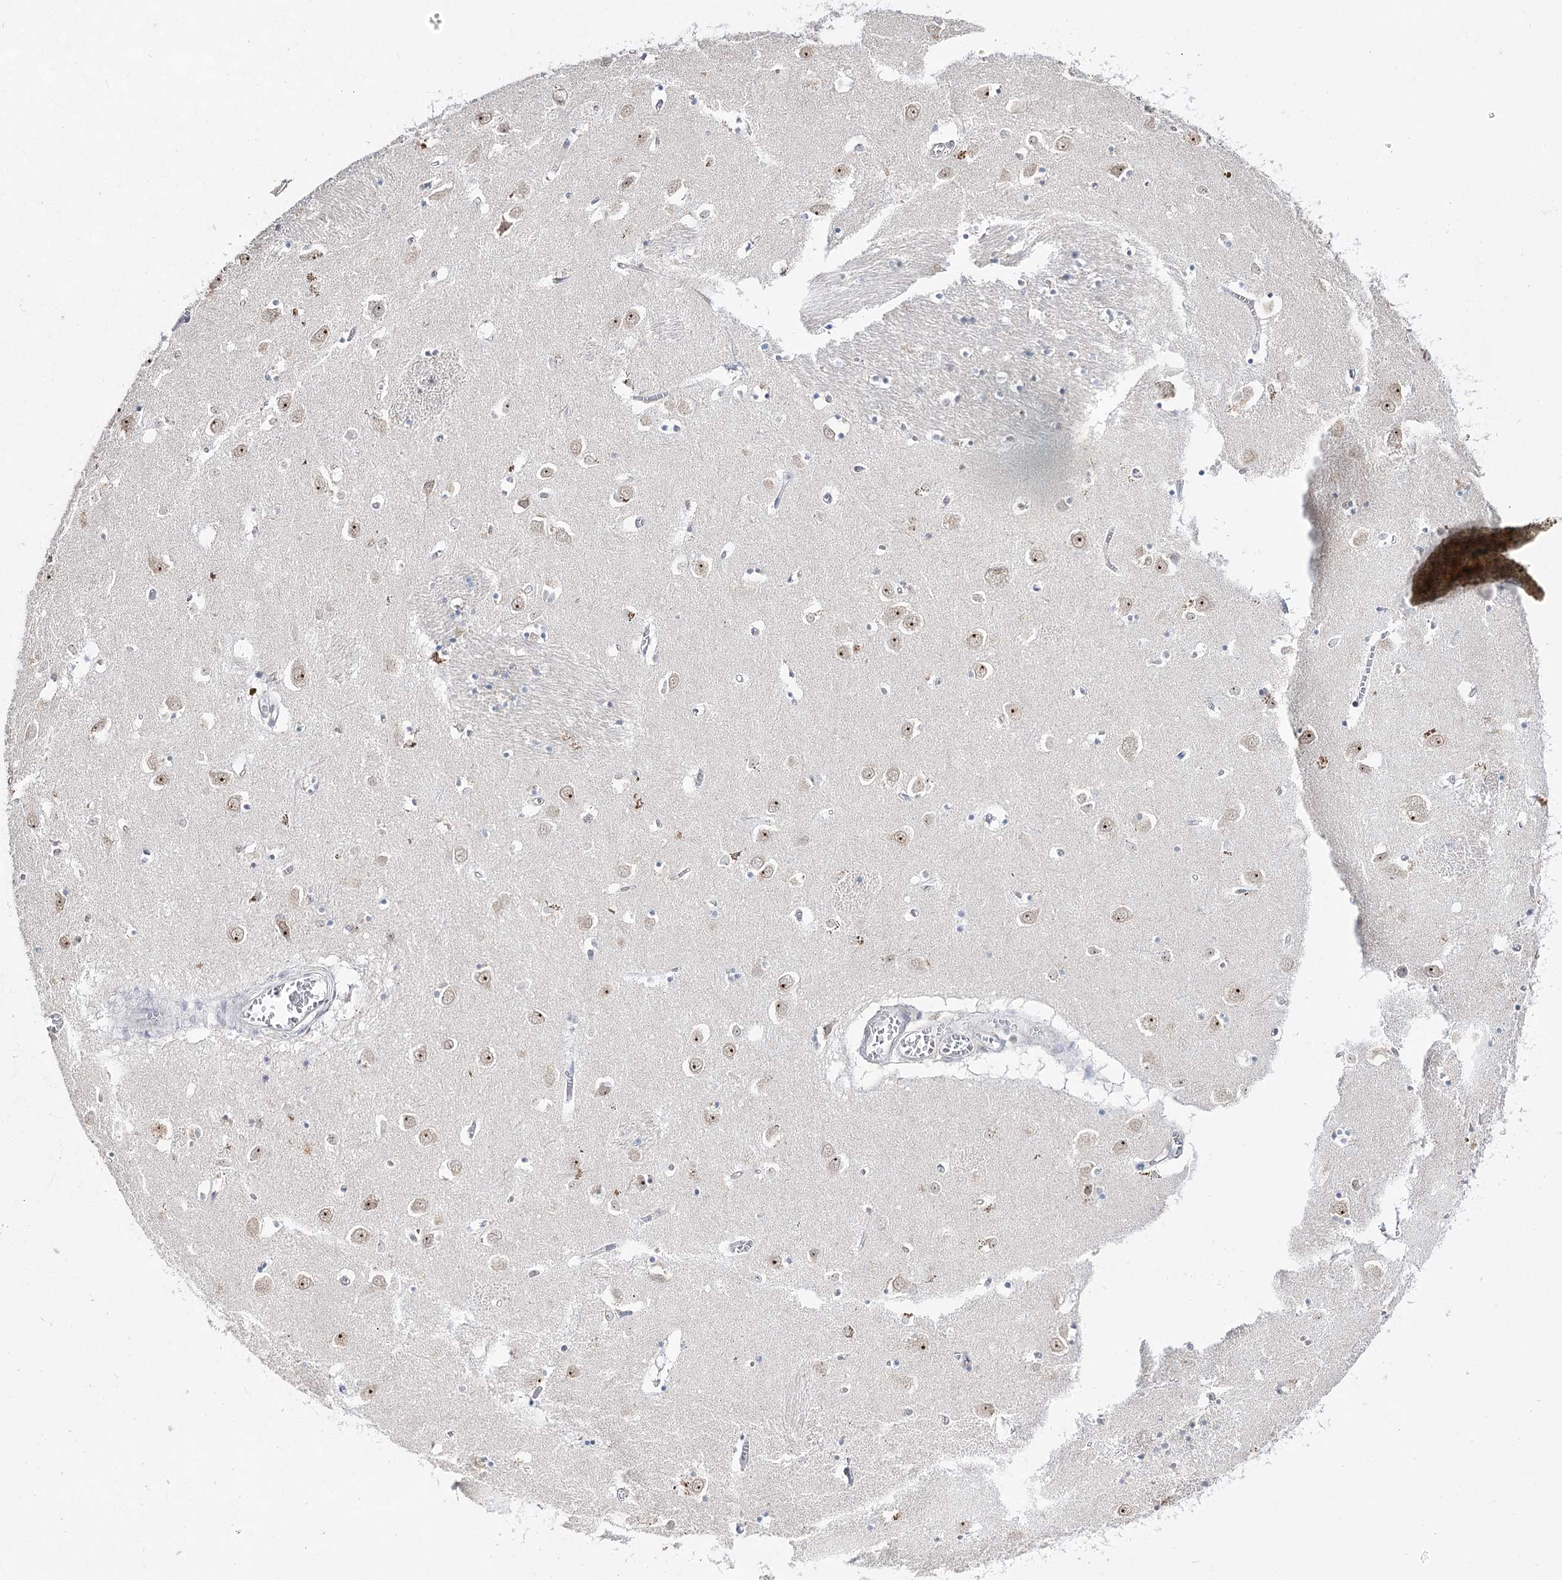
{"staining": {"intensity": "negative", "quantity": "none", "location": "none"}, "tissue": "caudate", "cell_type": "Glial cells", "image_type": "normal", "snomed": [{"axis": "morphology", "description": "Normal tissue, NOS"}, {"axis": "topography", "description": "Lateral ventricle wall"}], "caption": "Immunohistochemical staining of benign caudate demonstrates no significant positivity in glial cells. (Brightfield microscopy of DAB immunohistochemistry at high magnification).", "gene": "DDX50", "patient": {"sex": "male", "age": 70}}